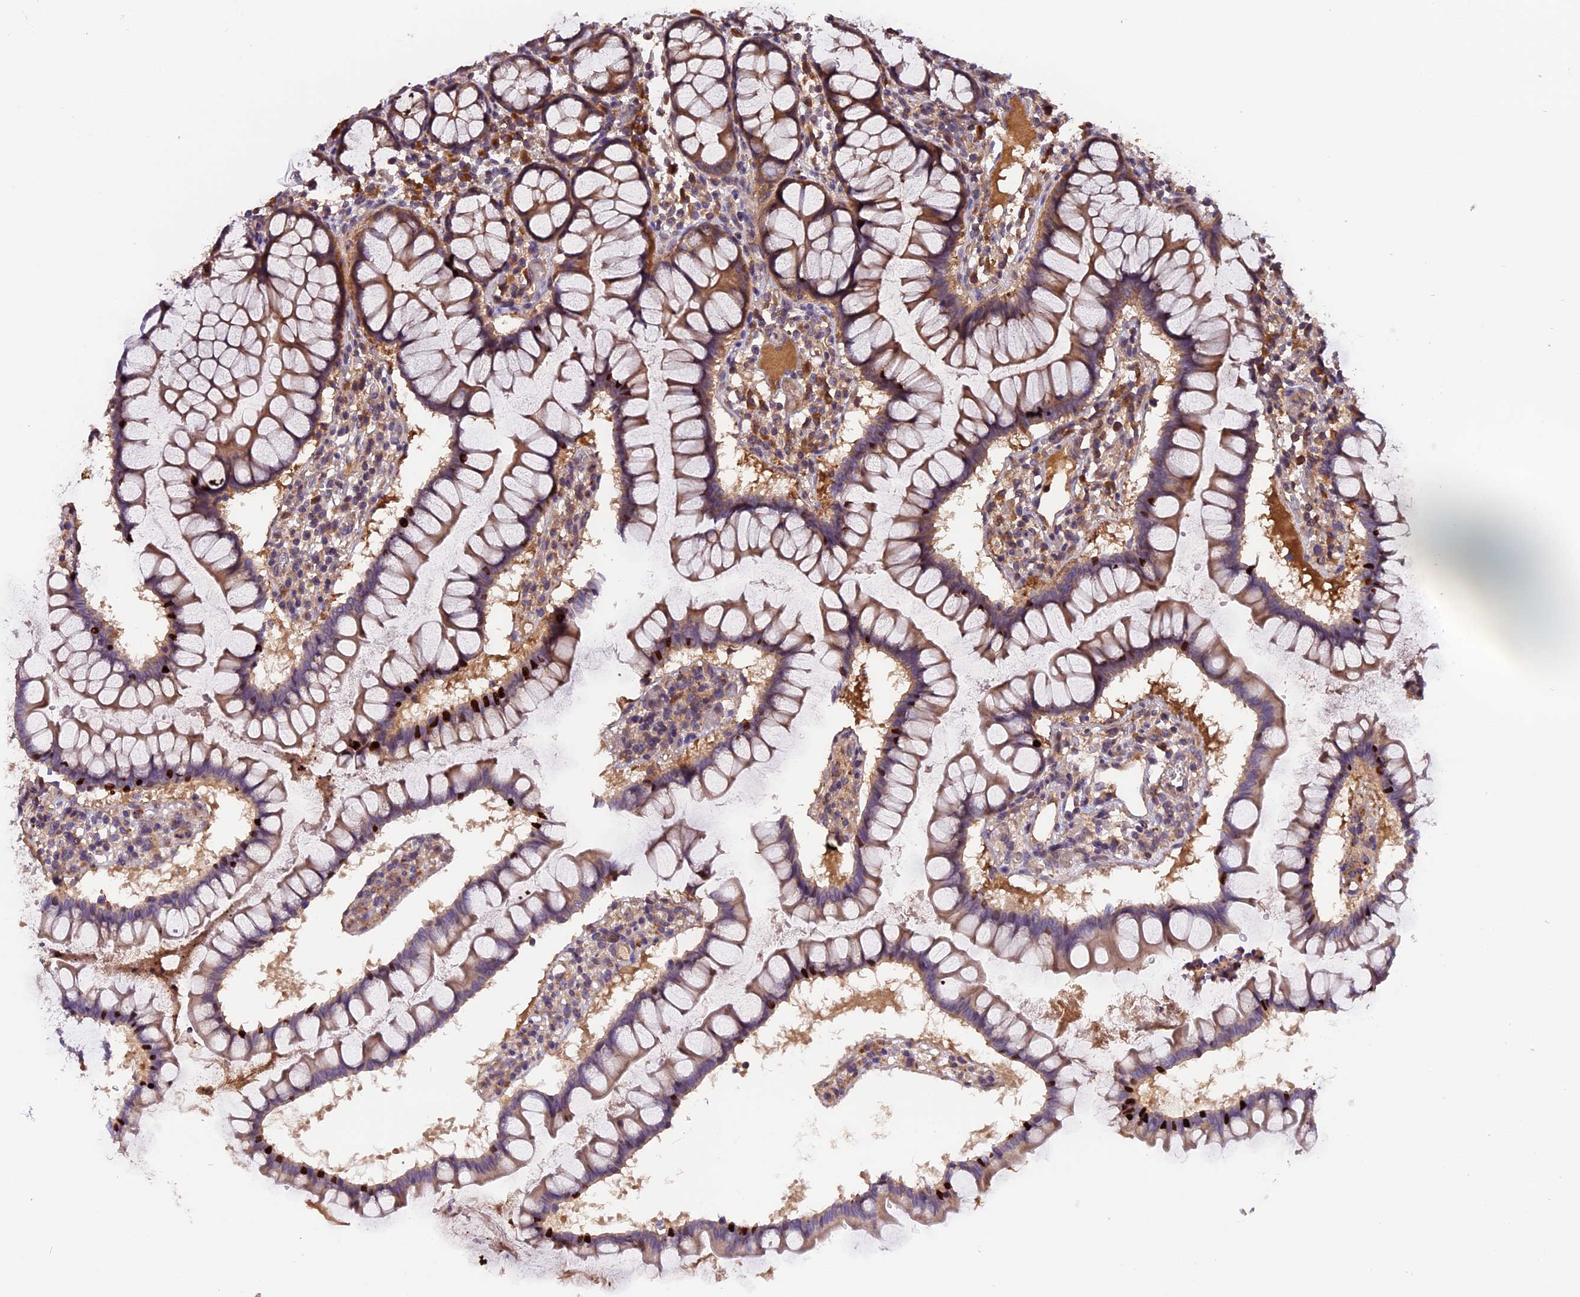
{"staining": {"intensity": "negative", "quantity": "none", "location": "none"}, "tissue": "colon", "cell_type": "Endothelial cells", "image_type": "normal", "snomed": [{"axis": "morphology", "description": "Normal tissue, NOS"}, {"axis": "morphology", "description": "Adenocarcinoma, NOS"}, {"axis": "topography", "description": "Colon"}], "caption": "This is a photomicrograph of immunohistochemistry staining of unremarkable colon, which shows no expression in endothelial cells.", "gene": "SETD6", "patient": {"sex": "female", "age": 55}}